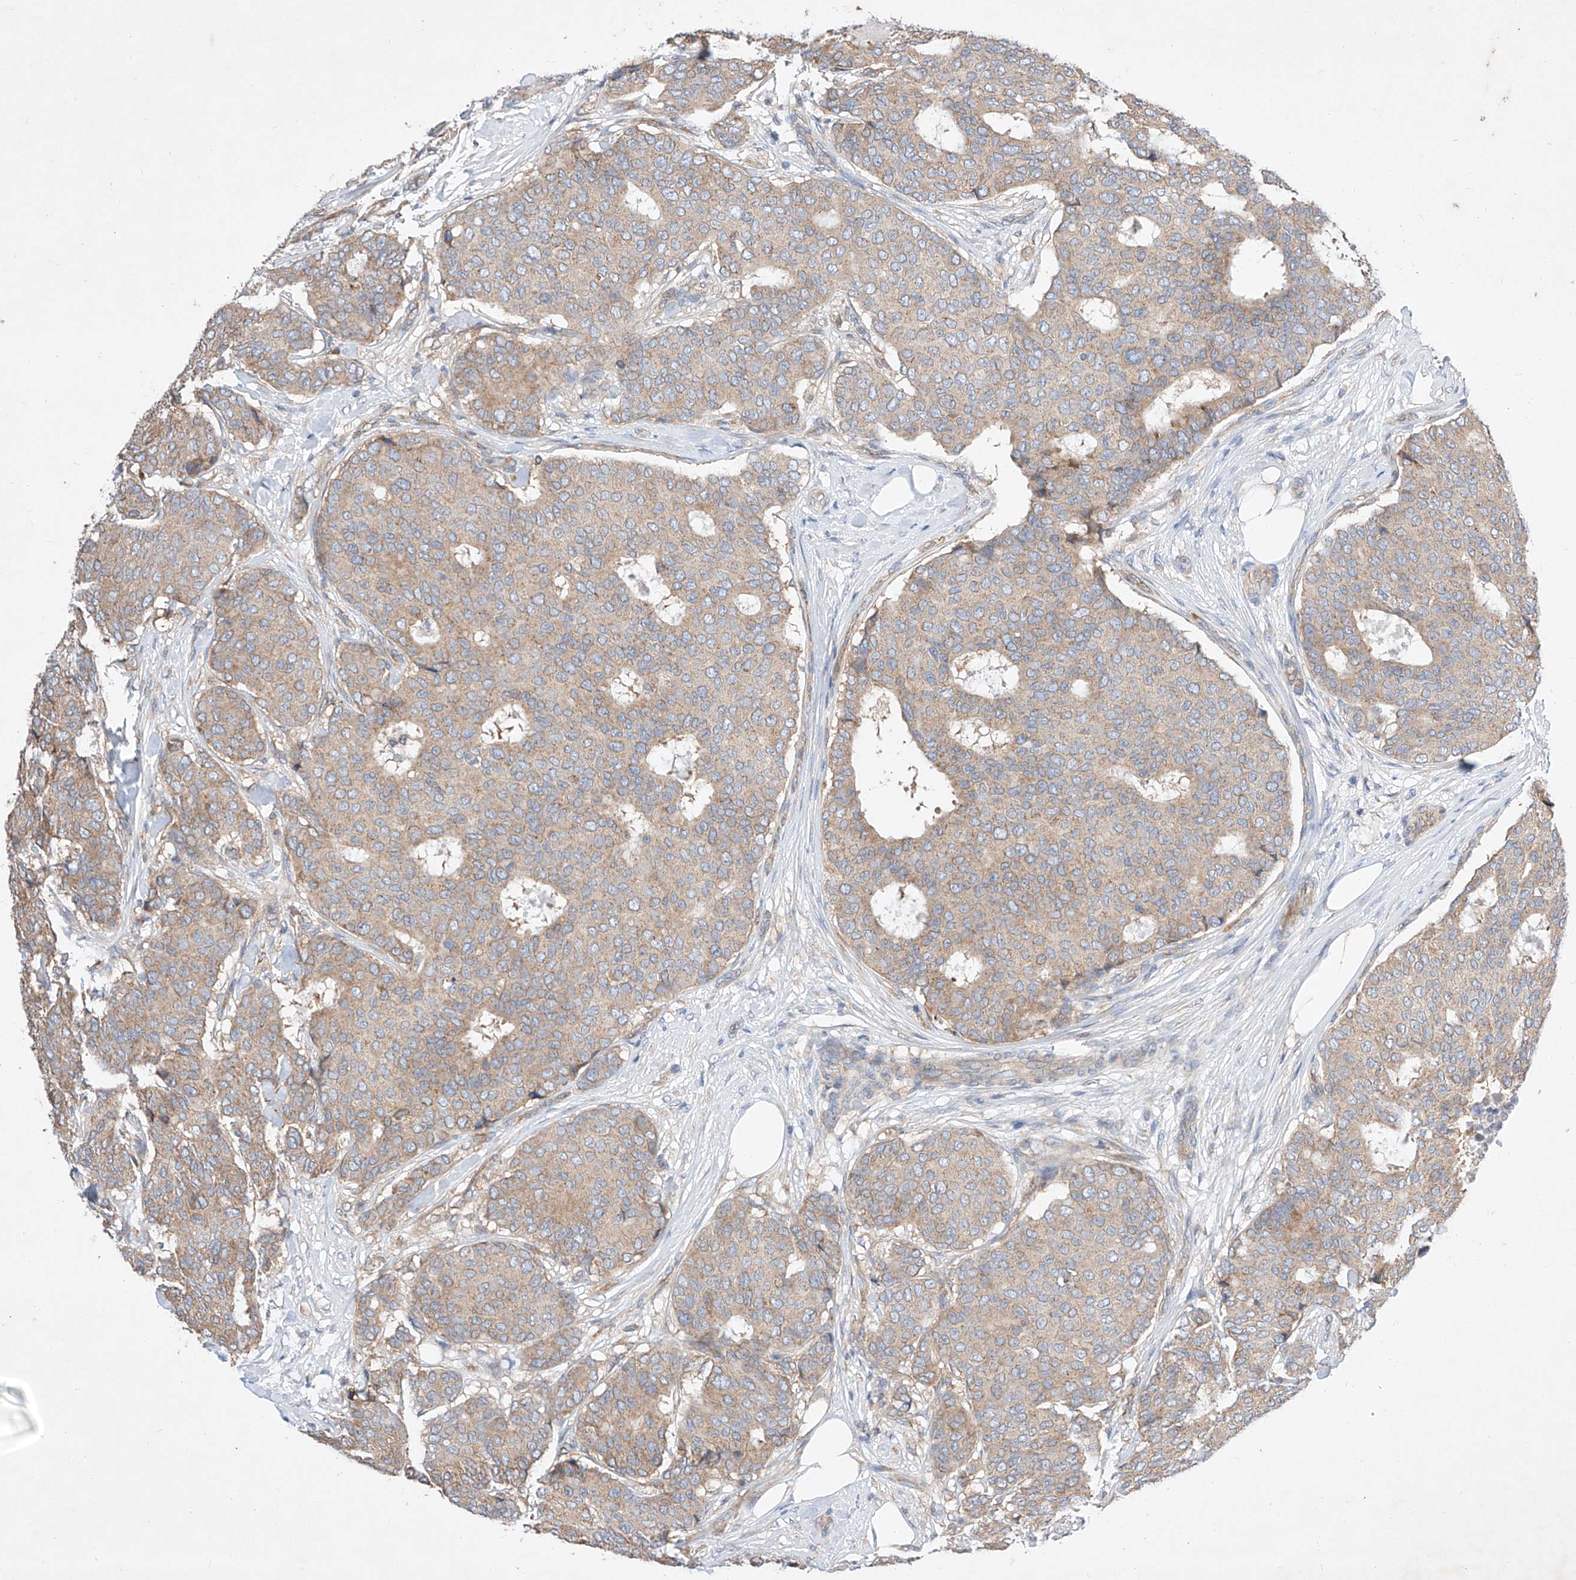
{"staining": {"intensity": "weak", "quantity": ">75%", "location": "cytoplasmic/membranous"}, "tissue": "breast cancer", "cell_type": "Tumor cells", "image_type": "cancer", "snomed": [{"axis": "morphology", "description": "Duct carcinoma"}, {"axis": "topography", "description": "Breast"}], "caption": "High-power microscopy captured an immunohistochemistry micrograph of breast cancer (intraductal carcinoma), revealing weak cytoplasmic/membranous positivity in about >75% of tumor cells. The staining is performed using DAB (3,3'-diaminobenzidine) brown chromogen to label protein expression. The nuclei are counter-stained blue using hematoxylin.", "gene": "C6orf118", "patient": {"sex": "female", "age": 75}}